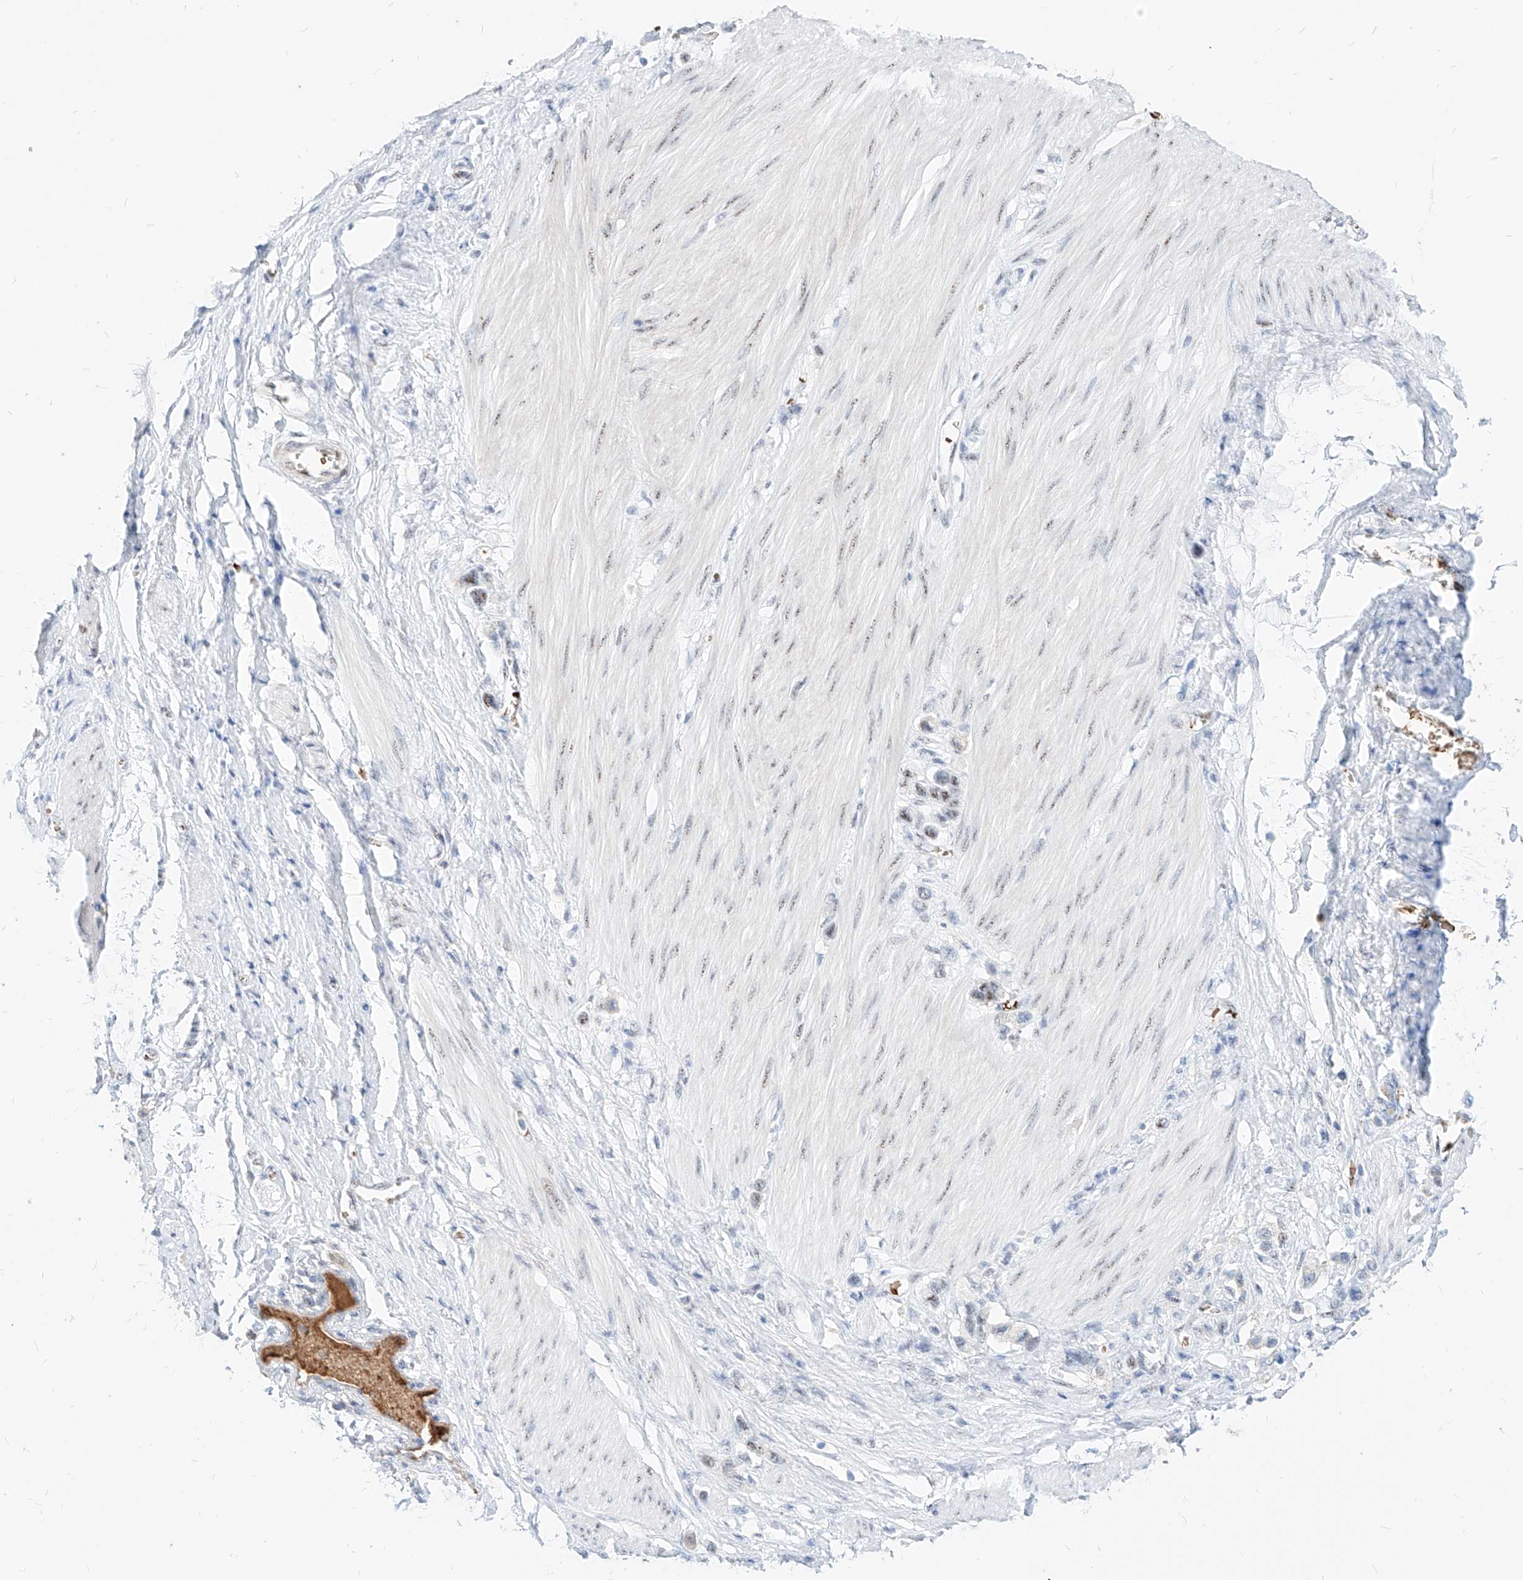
{"staining": {"intensity": "negative", "quantity": "none", "location": "none"}, "tissue": "stomach cancer", "cell_type": "Tumor cells", "image_type": "cancer", "snomed": [{"axis": "morphology", "description": "Adenocarcinoma, NOS"}, {"axis": "topography", "description": "Stomach"}], "caption": "This photomicrograph is of stomach cancer stained with immunohistochemistry (IHC) to label a protein in brown with the nuclei are counter-stained blue. There is no staining in tumor cells.", "gene": "ZFP42", "patient": {"sex": "female", "age": 65}}